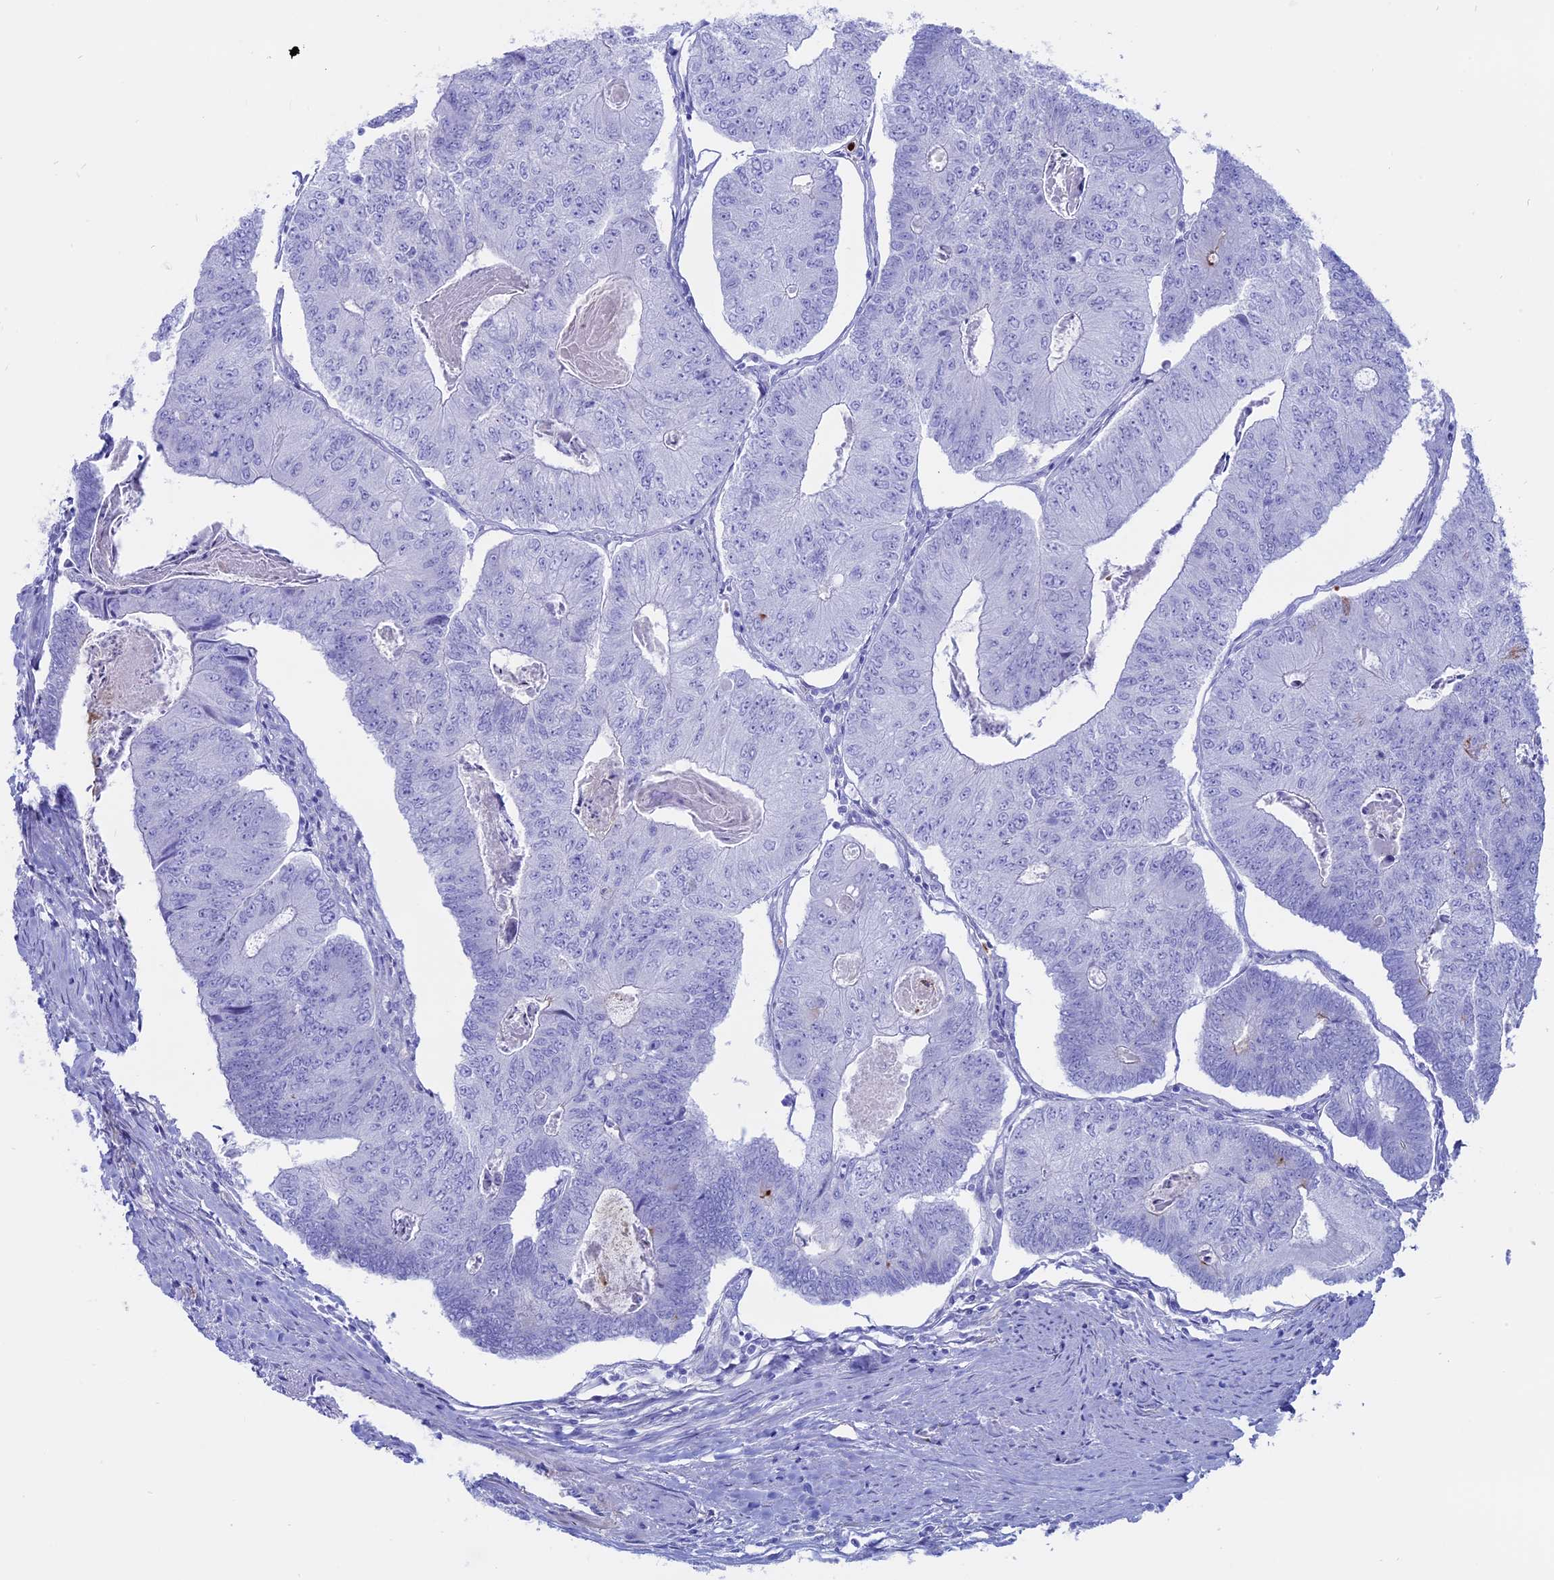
{"staining": {"intensity": "negative", "quantity": "none", "location": "none"}, "tissue": "colorectal cancer", "cell_type": "Tumor cells", "image_type": "cancer", "snomed": [{"axis": "morphology", "description": "Adenocarcinoma, NOS"}, {"axis": "topography", "description": "Colon"}], "caption": "There is no significant positivity in tumor cells of colorectal cancer.", "gene": "OR2AE1", "patient": {"sex": "female", "age": 67}}